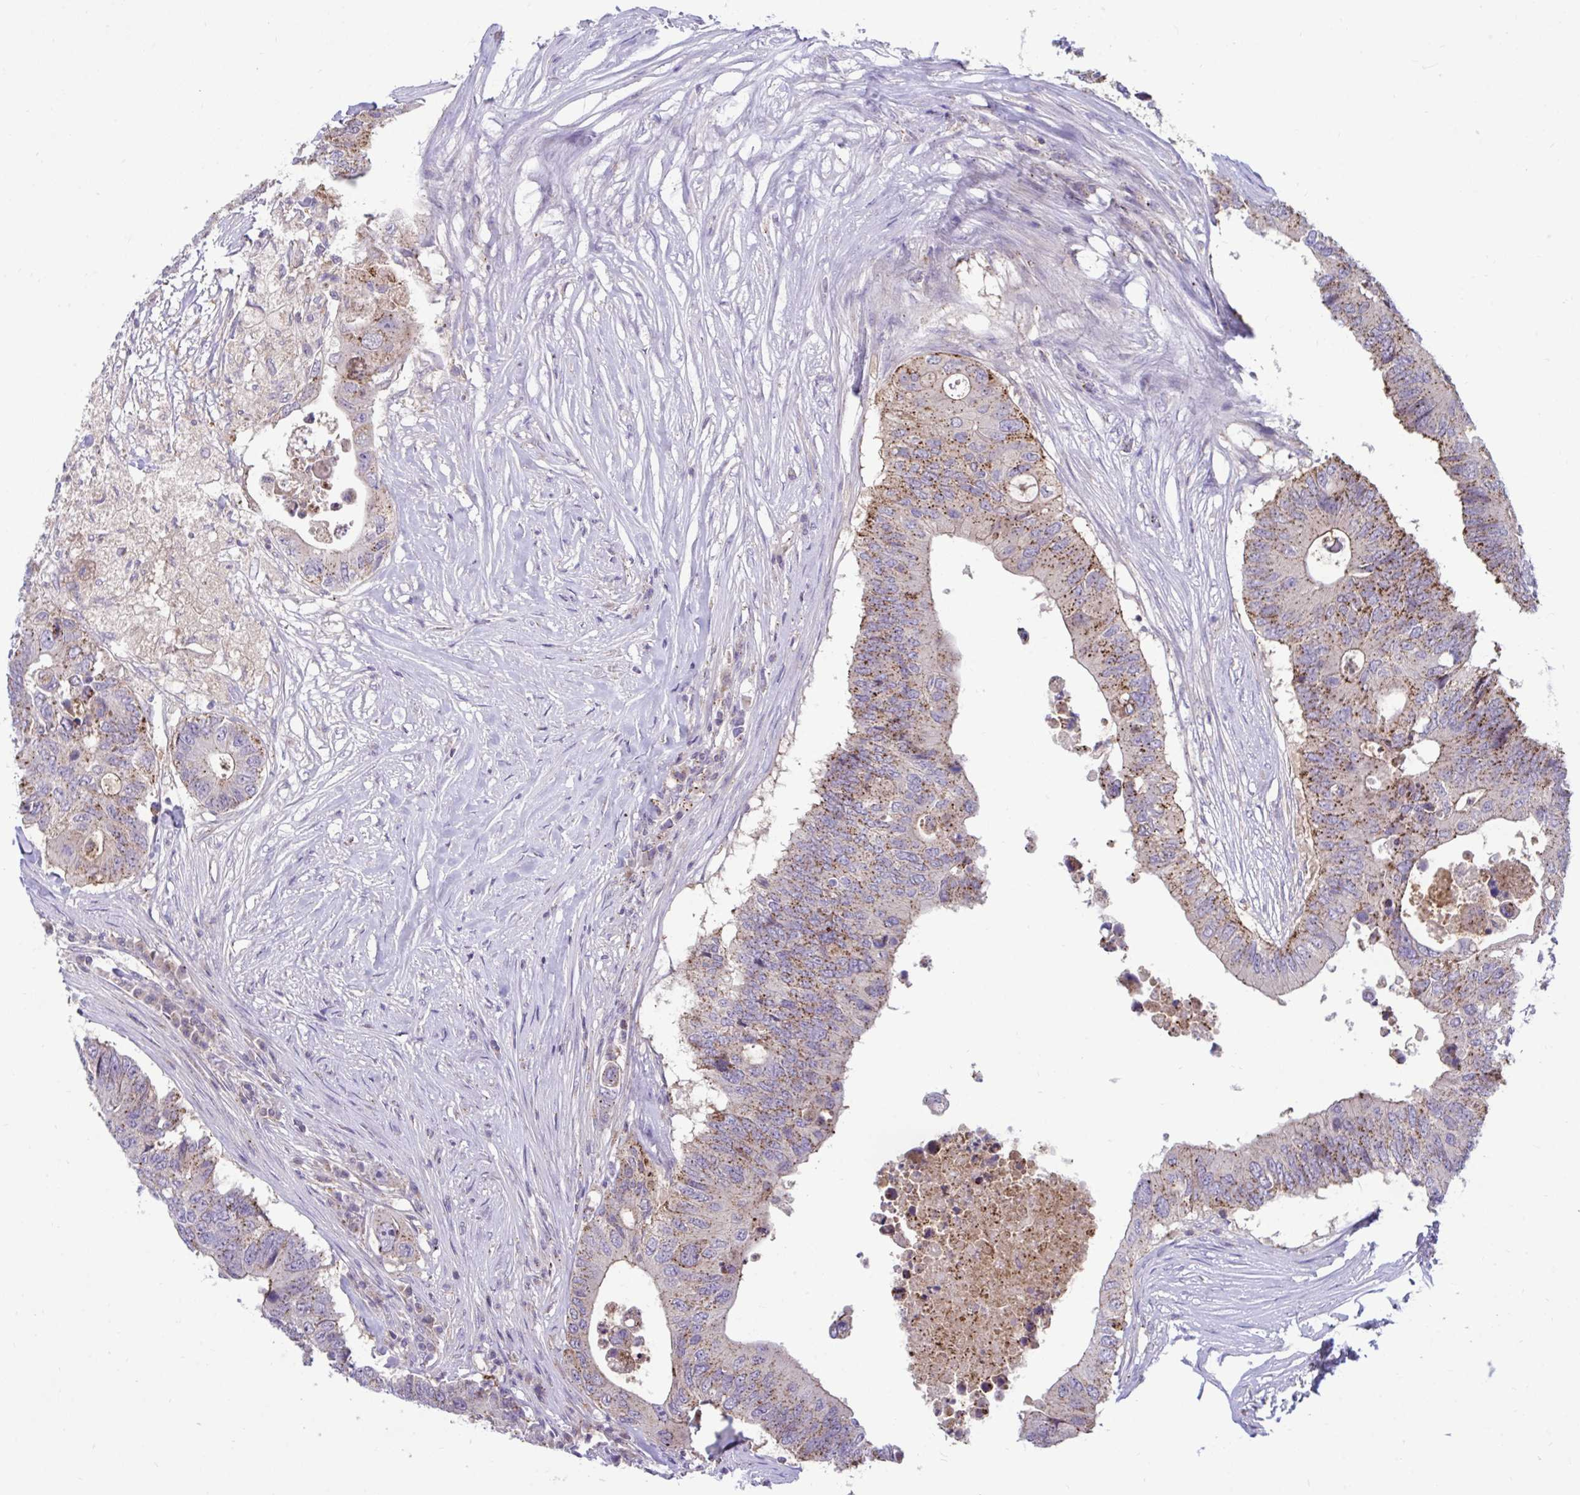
{"staining": {"intensity": "moderate", "quantity": ">75%", "location": "cytoplasmic/membranous"}, "tissue": "colorectal cancer", "cell_type": "Tumor cells", "image_type": "cancer", "snomed": [{"axis": "morphology", "description": "Adenocarcinoma, NOS"}, {"axis": "topography", "description": "Colon"}], "caption": "DAB (3,3'-diaminobenzidine) immunohistochemical staining of human colorectal cancer (adenocarcinoma) demonstrates moderate cytoplasmic/membranous protein expression in approximately >75% of tumor cells.", "gene": "IST1", "patient": {"sex": "male", "age": 71}}